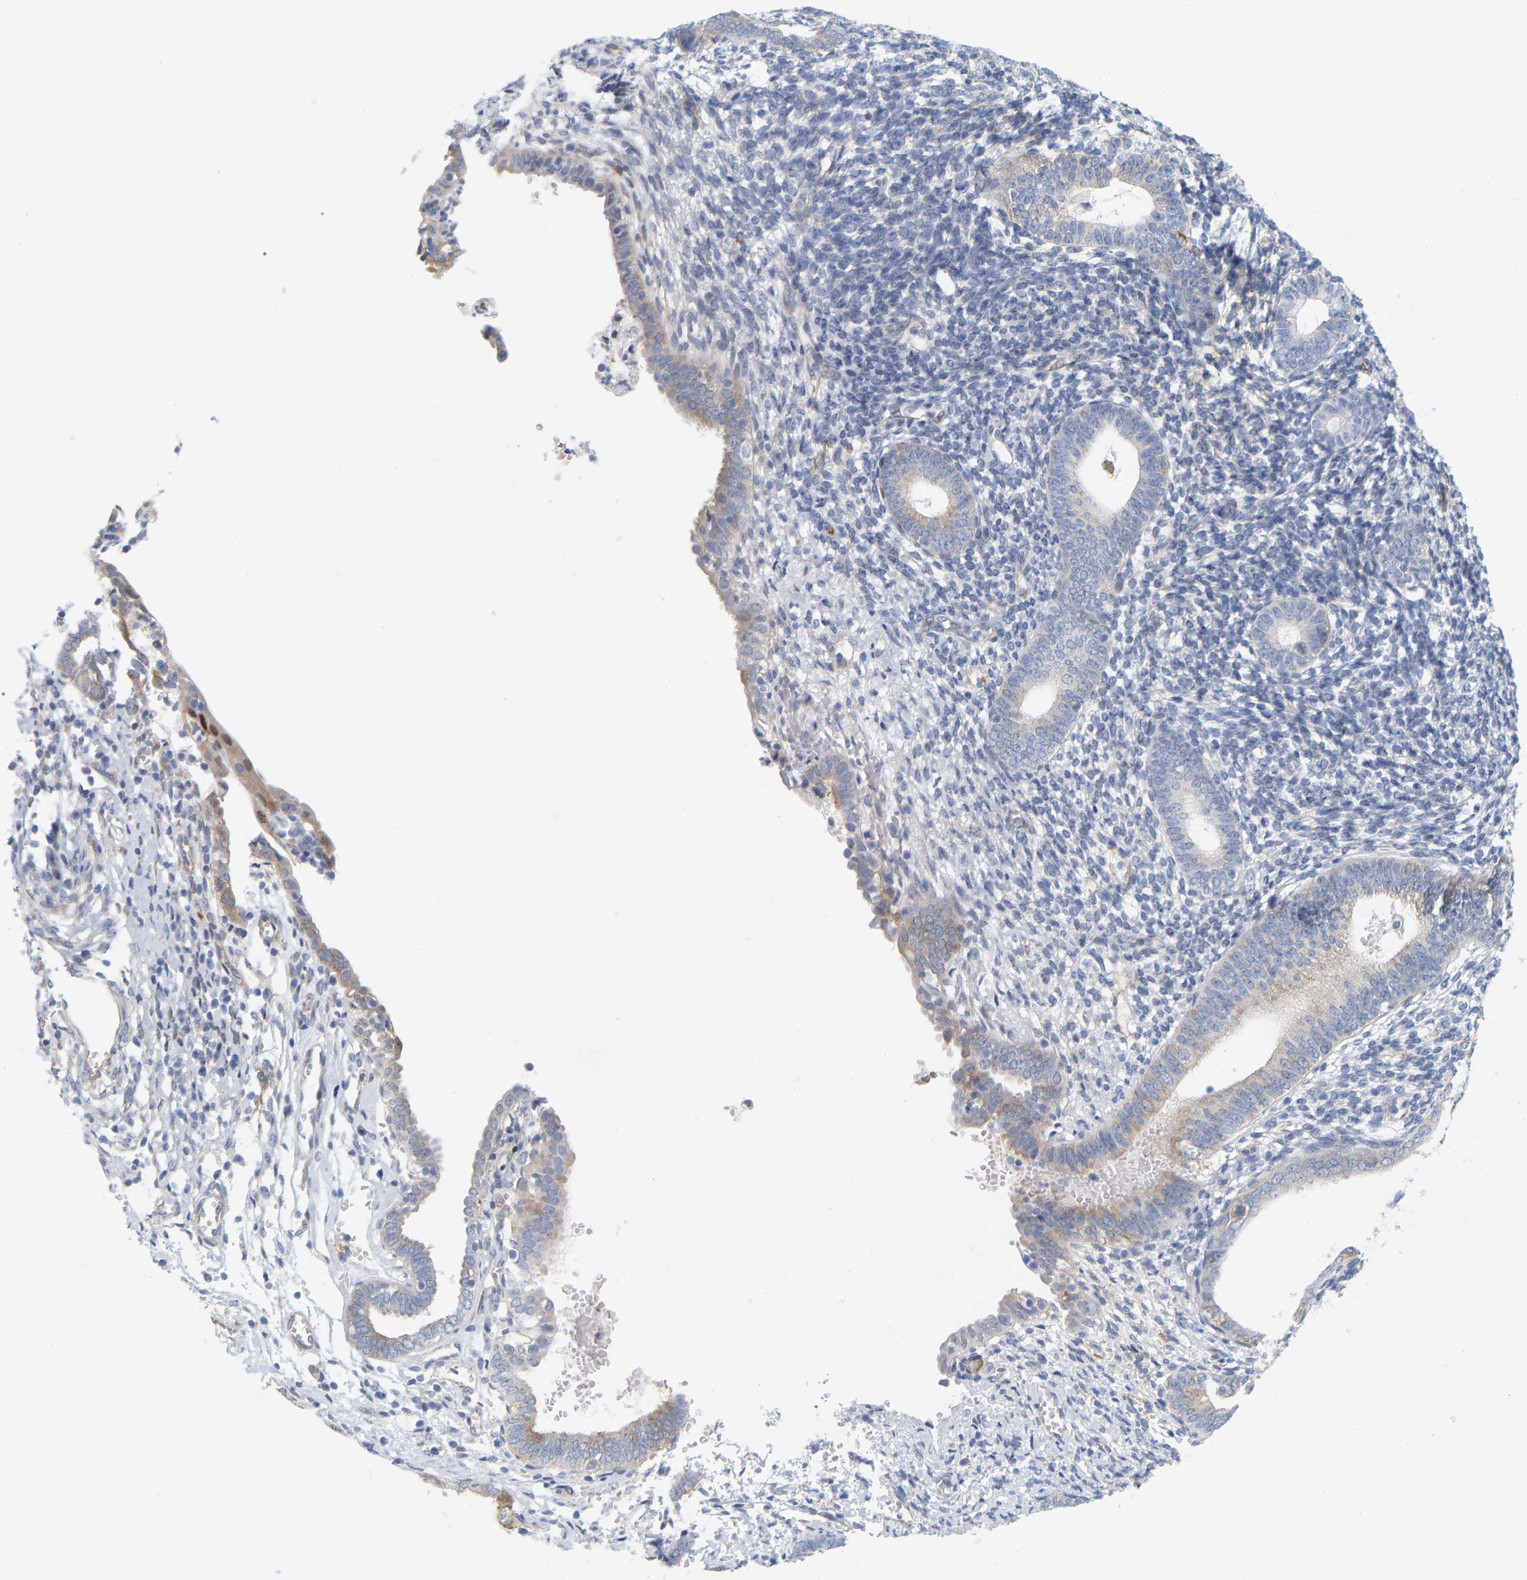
{"staining": {"intensity": "negative", "quantity": "none", "location": "none"}, "tissue": "endometrium", "cell_type": "Cells in endometrial stroma", "image_type": "normal", "snomed": [{"axis": "morphology", "description": "Normal tissue, NOS"}, {"axis": "morphology", "description": "Adenocarcinoma, NOS"}, {"axis": "topography", "description": "Endometrium"}], "caption": "The photomicrograph reveals no staining of cells in endometrial stroma in normal endometrium.", "gene": "RAPH1", "patient": {"sex": "female", "age": 57}}